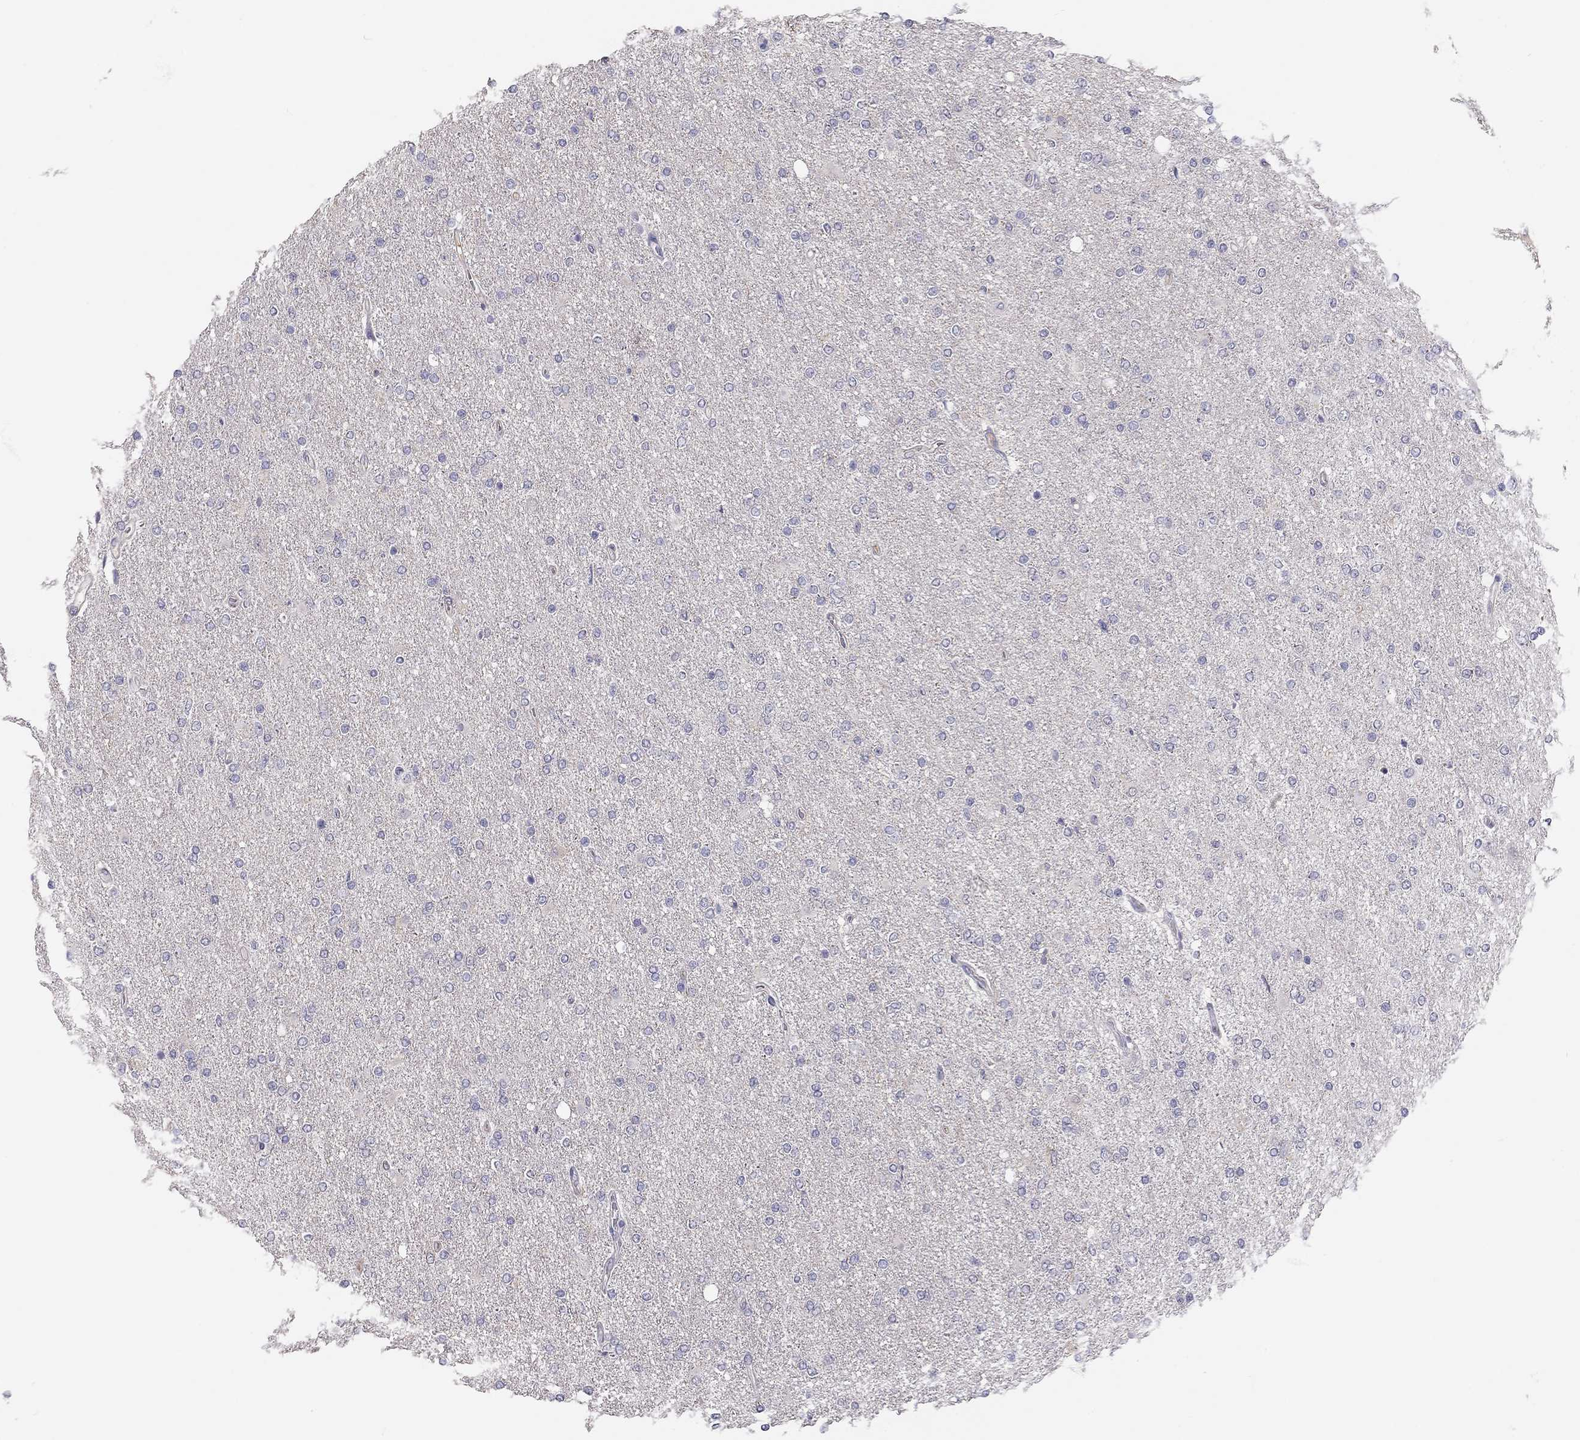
{"staining": {"intensity": "negative", "quantity": "none", "location": "none"}, "tissue": "glioma", "cell_type": "Tumor cells", "image_type": "cancer", "snomed": [{"axis": "morphology", "description": "Glioma, malignant, High grade"}, {"axis": "topography", "description": "Cerebral cortex"}], "caption": "A high-resolution image shows IHC staining of malignant glioma (high-grade), which shows no significant expression in tumor cells. (DAB (3,3'-diaminobenzidine) immunohistochemistry (IHC) visualized using brightfield microscopy, high magnification).", "gene": "SCARB1", "patient": {"sex": "male", "age": 70}}